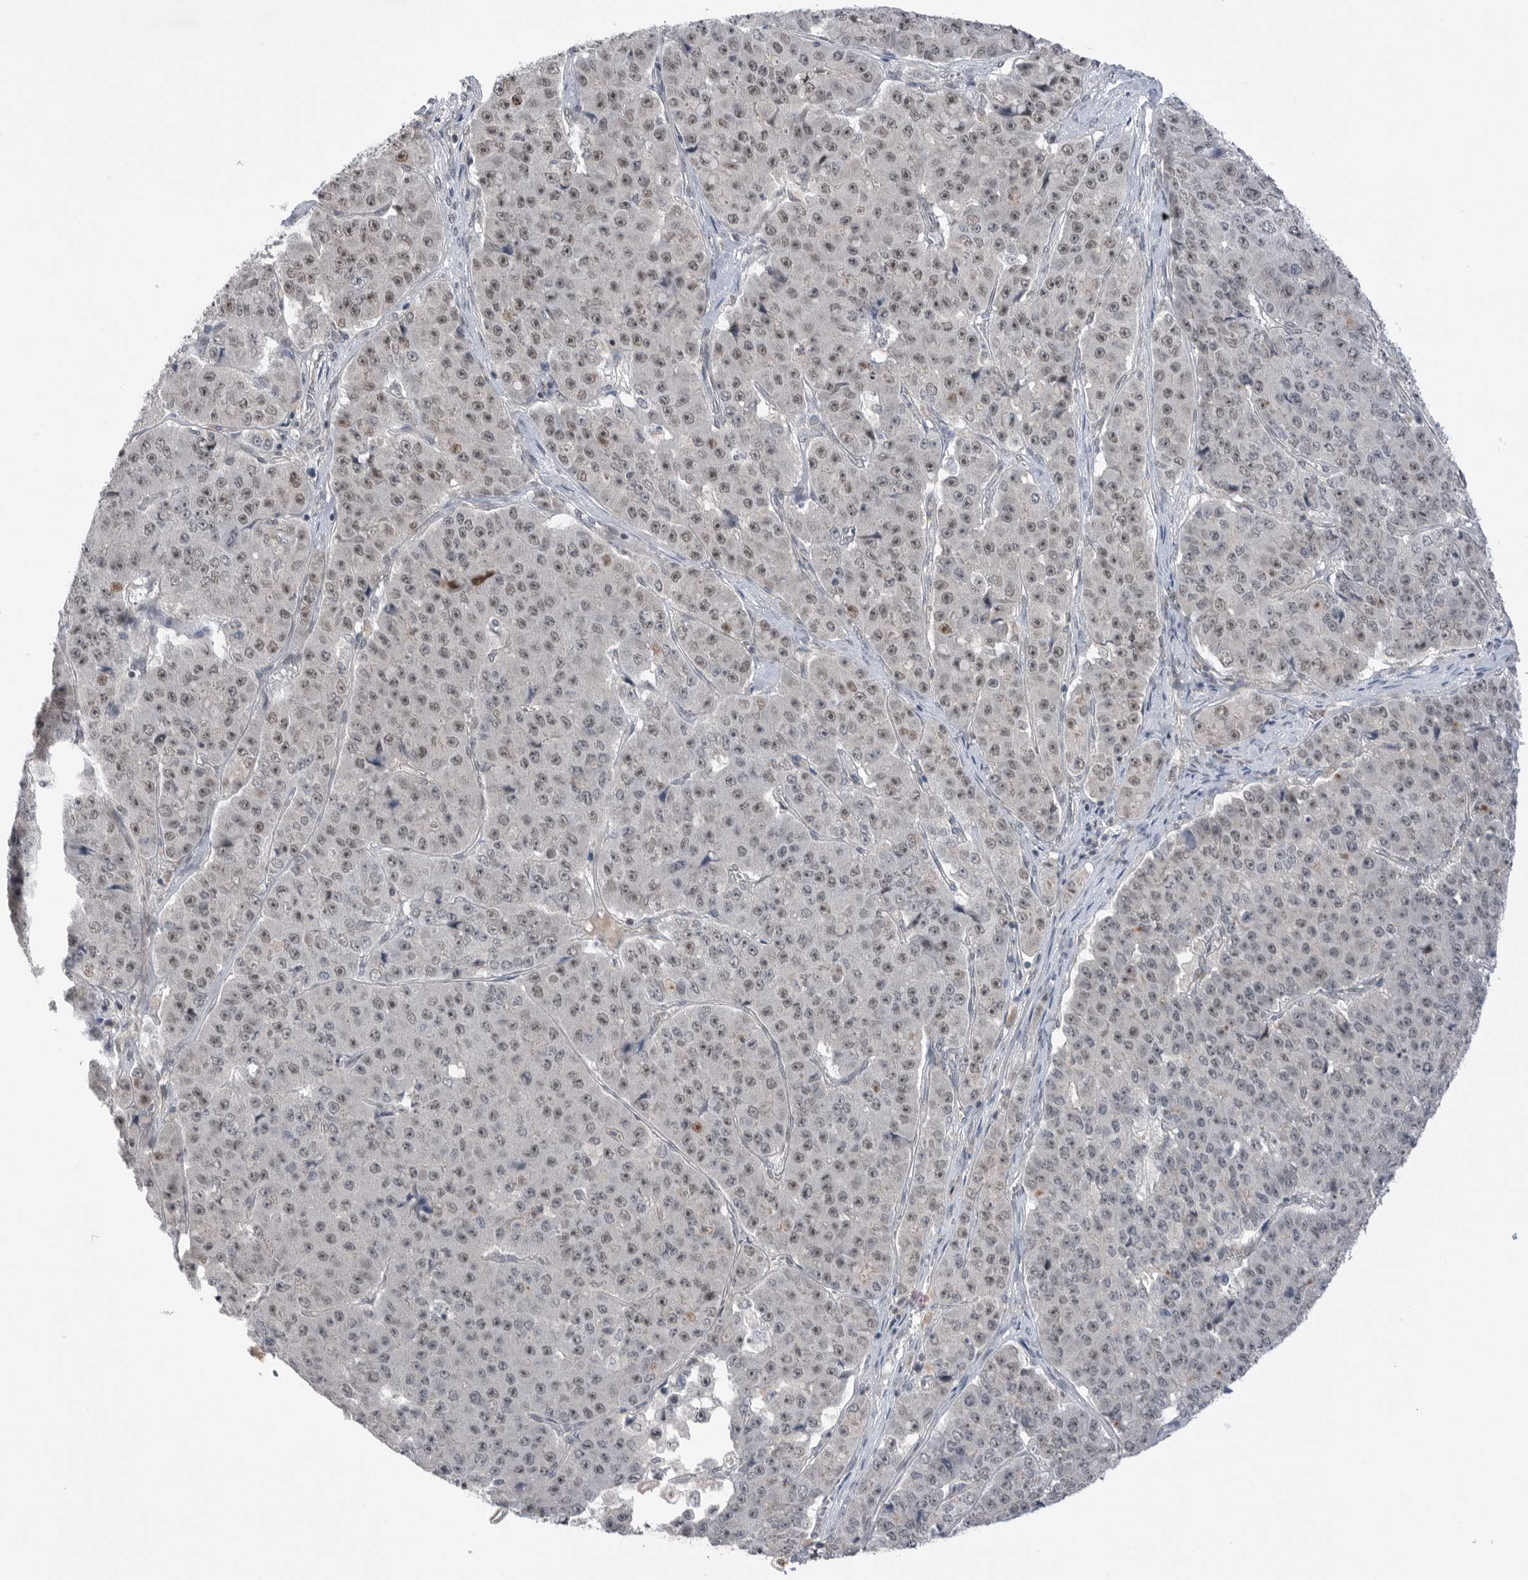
{"staining": {"intensity": "weak", "quantity": "<25%", "location": "nuclear"}, "tissue": "pancreatic cancer", "cell_type": "Tumor cells", "image_type": "cancer", "snomed": [{"axis": "morphology", "description": "Adenocarcinoma, NOS"}, {"axis": "topography", "description": "Pancreas"}], "caption": "IHC histopathology image of human pancreatic adenocarcinoma stained for a protein (brown), which exhibits no staining in tumor cells.", "gene": "NTAQ1", "patient": {"sex": "male", "age": 50}}